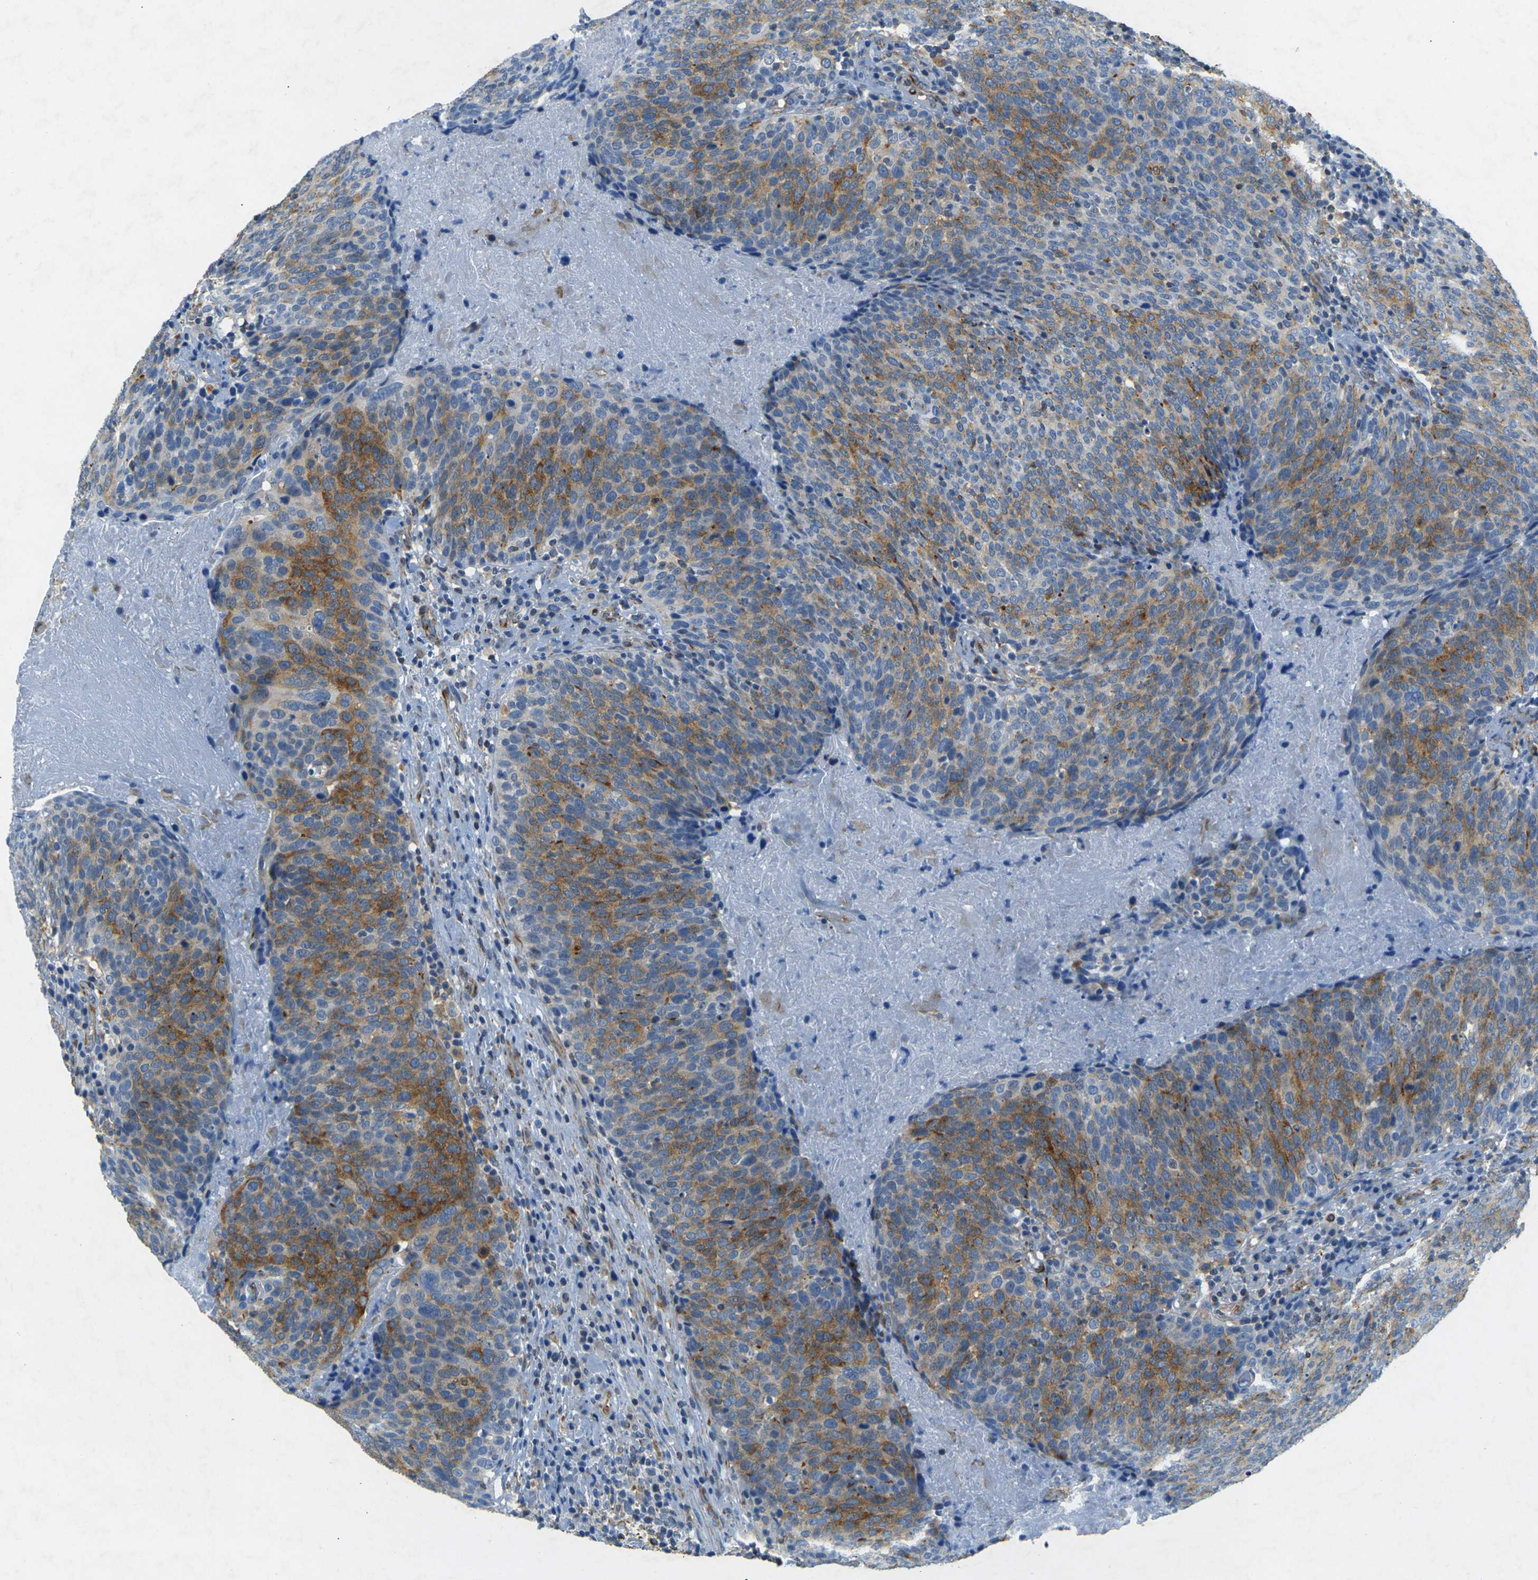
{"staining": {"intensity": "moderate", "quantity": ">75%", "location": "cytoplasmic/membranous"}, "tissue": "head and neck cancer", "cell_type": "Tumor cells", "image_type": "cancer", "snomed": [{"axis": "morphology", "description": "Squamous cell carcinoma, NOS"}, {"axis": "morphology", "description": "Squamous cell carcinoma, metastatic, NOS"}, {"axis": "topography", "description": "Lymph node"}, {"axis": "topography", "description": "Head-Neck"}], "caption": "IHC of head and neck cancer (metastatic squamous cell carcinoma) exhibits medium levels of moderate cytoplasmic/membranous positivity in approximately >75% of tumor cells. (DAB = brown stain, brightfield microscopy at high magnification).", "gene": "SORT1", "patient": {"sex": "male", "age": 62}}